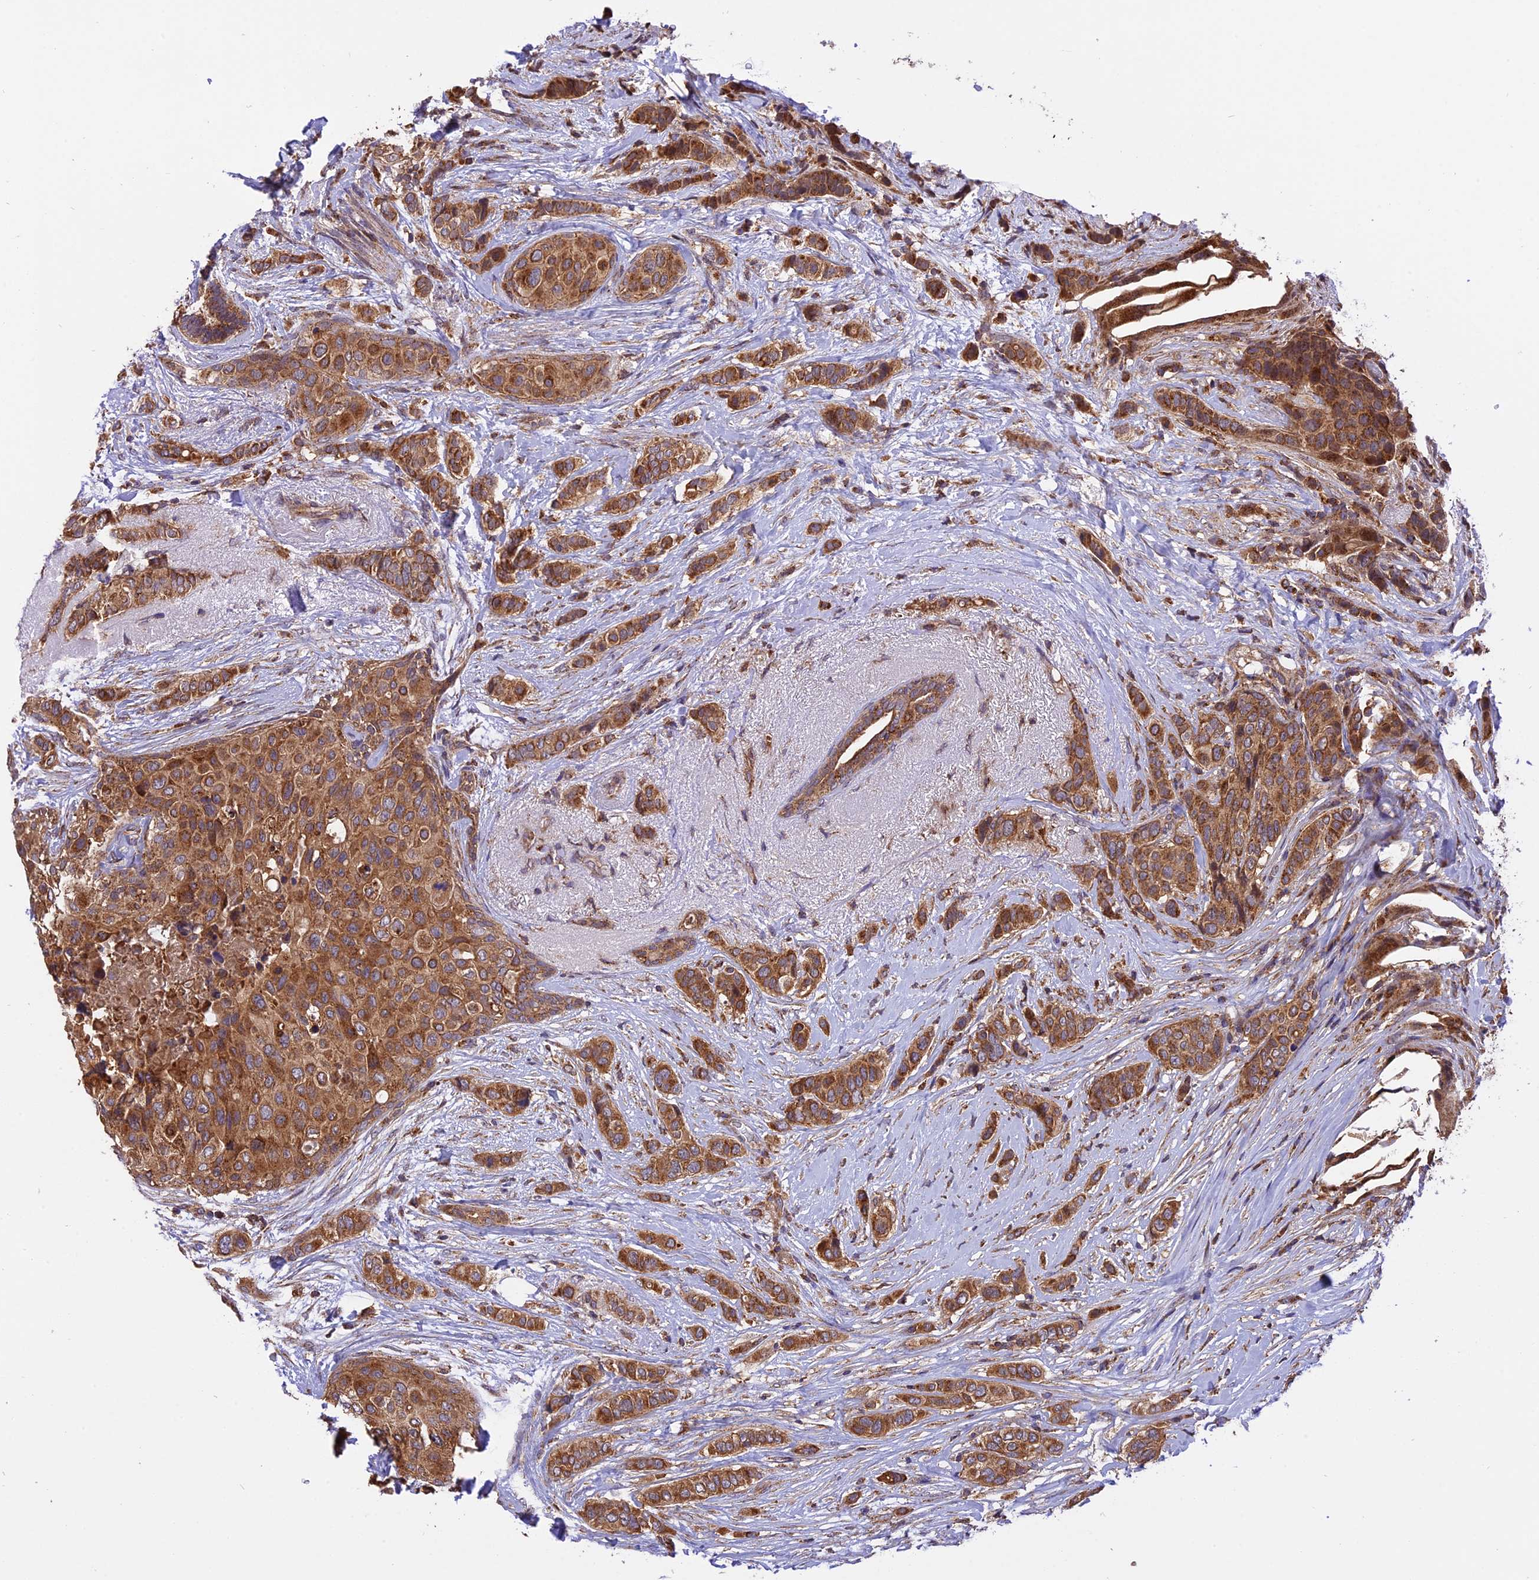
{"staining": {"intensity": "moderate", "quantity": ">75%", "location": "cytoplasmic/membranous"}, "tissue": "breast cancer", "cell_type": "Tumor cells", "image_type": "cancer", "snomed": [{"axis": "morphology", "description": "Lobular carcinoma"}, {"axis": "topography", "description": "Breast"}], "caption": "Immunohistochemistry (IHC) histopathology image of neoplastic tissue: human lobular carcinoma (breast) stained using immunohistochemistry shows medium levels of moderate protein expression localized specifically in the cytoplasmic/membranous of tumor cells, appearing as a cytoplasmic/membranous brown color.", "gene": "PEX3", "patient": {"sex": "female", "age": 51}}